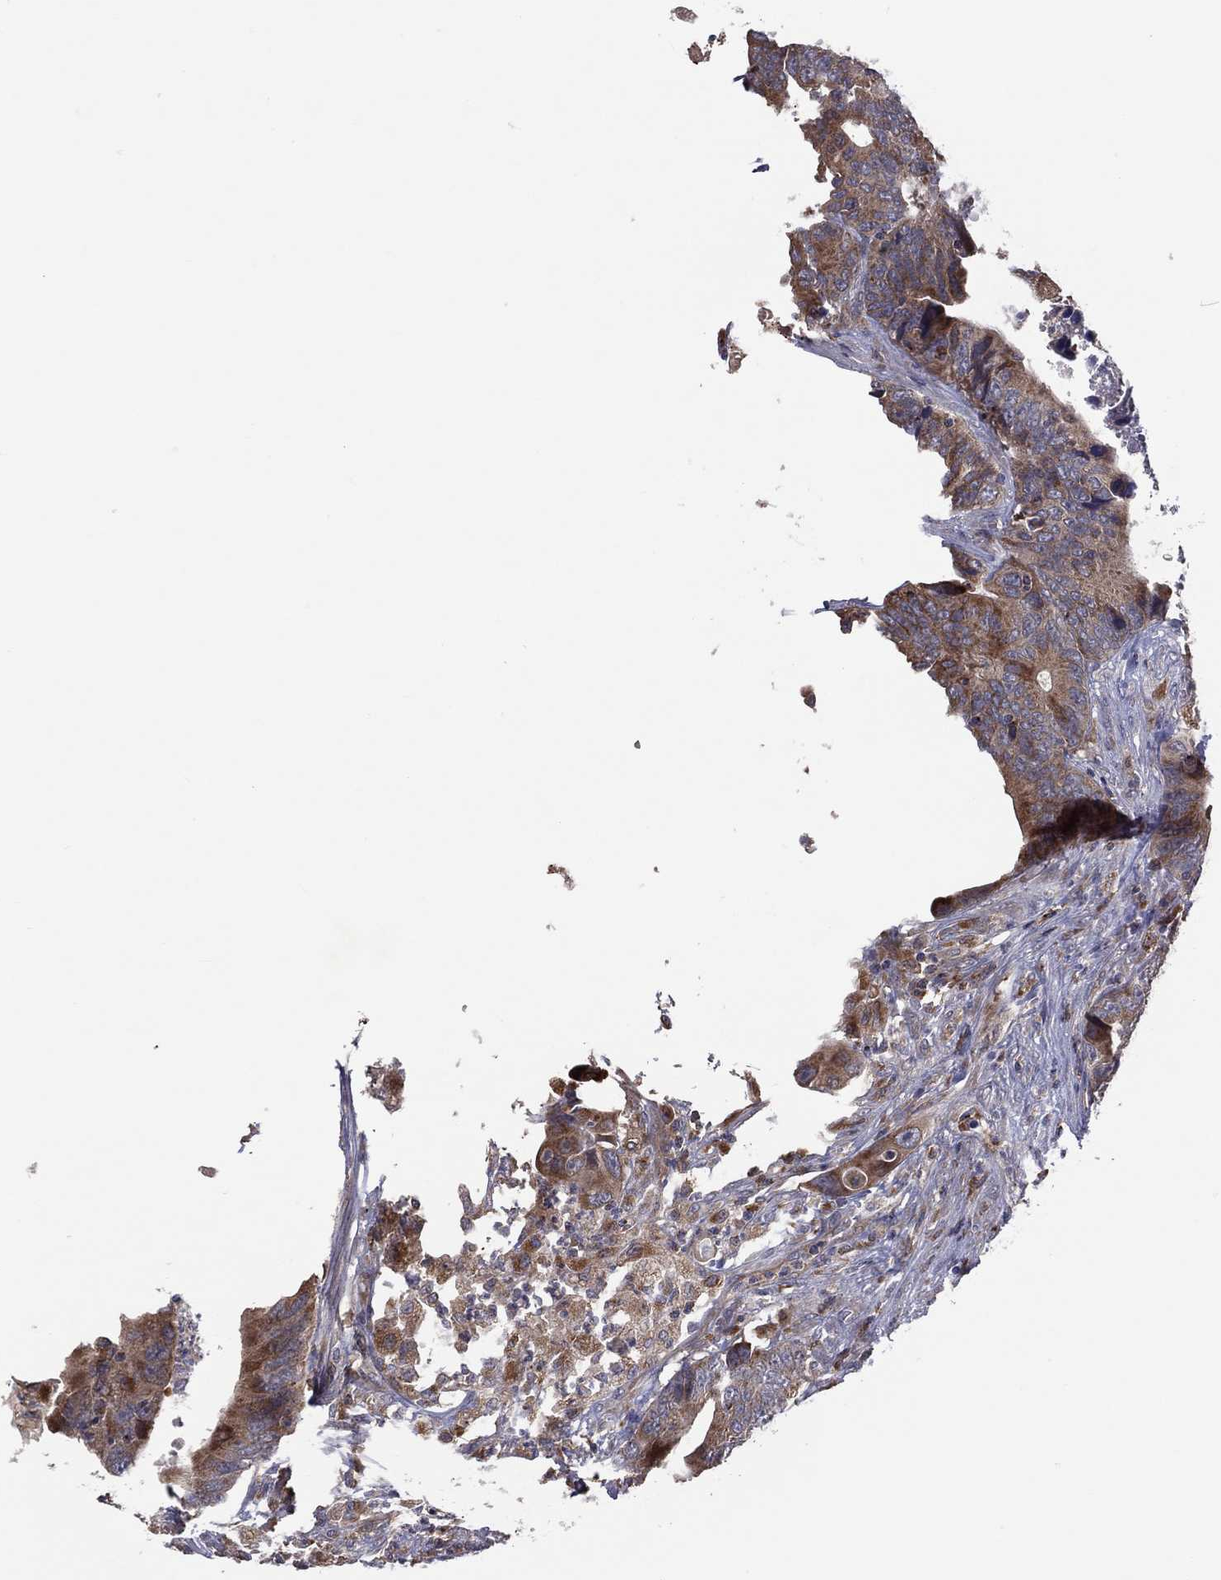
{"staining": {"intensity": "moderate", "quantity": "25%-75%", "location": "cytoplasmic/membranous"}, "tissue": "colorectal cancer", "cell_type": "Tumor cells", "image_type": "cancer", "snomed": [{"axis": "morphology", "description": "Adenocarcinoma, NOS"}, {"axis": "topography", "description": "Colon"}], "caption": "Colorectal cancer tissue shows moderate cytoplasmic/membranous positivity in approximately 25%-75% of tumor cells, visualized by immunohistochemistry. (Stains: DAB (3,3'-diaminobenzidine) in brown, nuclei in blue, Microscopy: brightfield microscopy at high magnification).", "gene": "STARD3", "patient": {"sex": "female", "age": 90}}